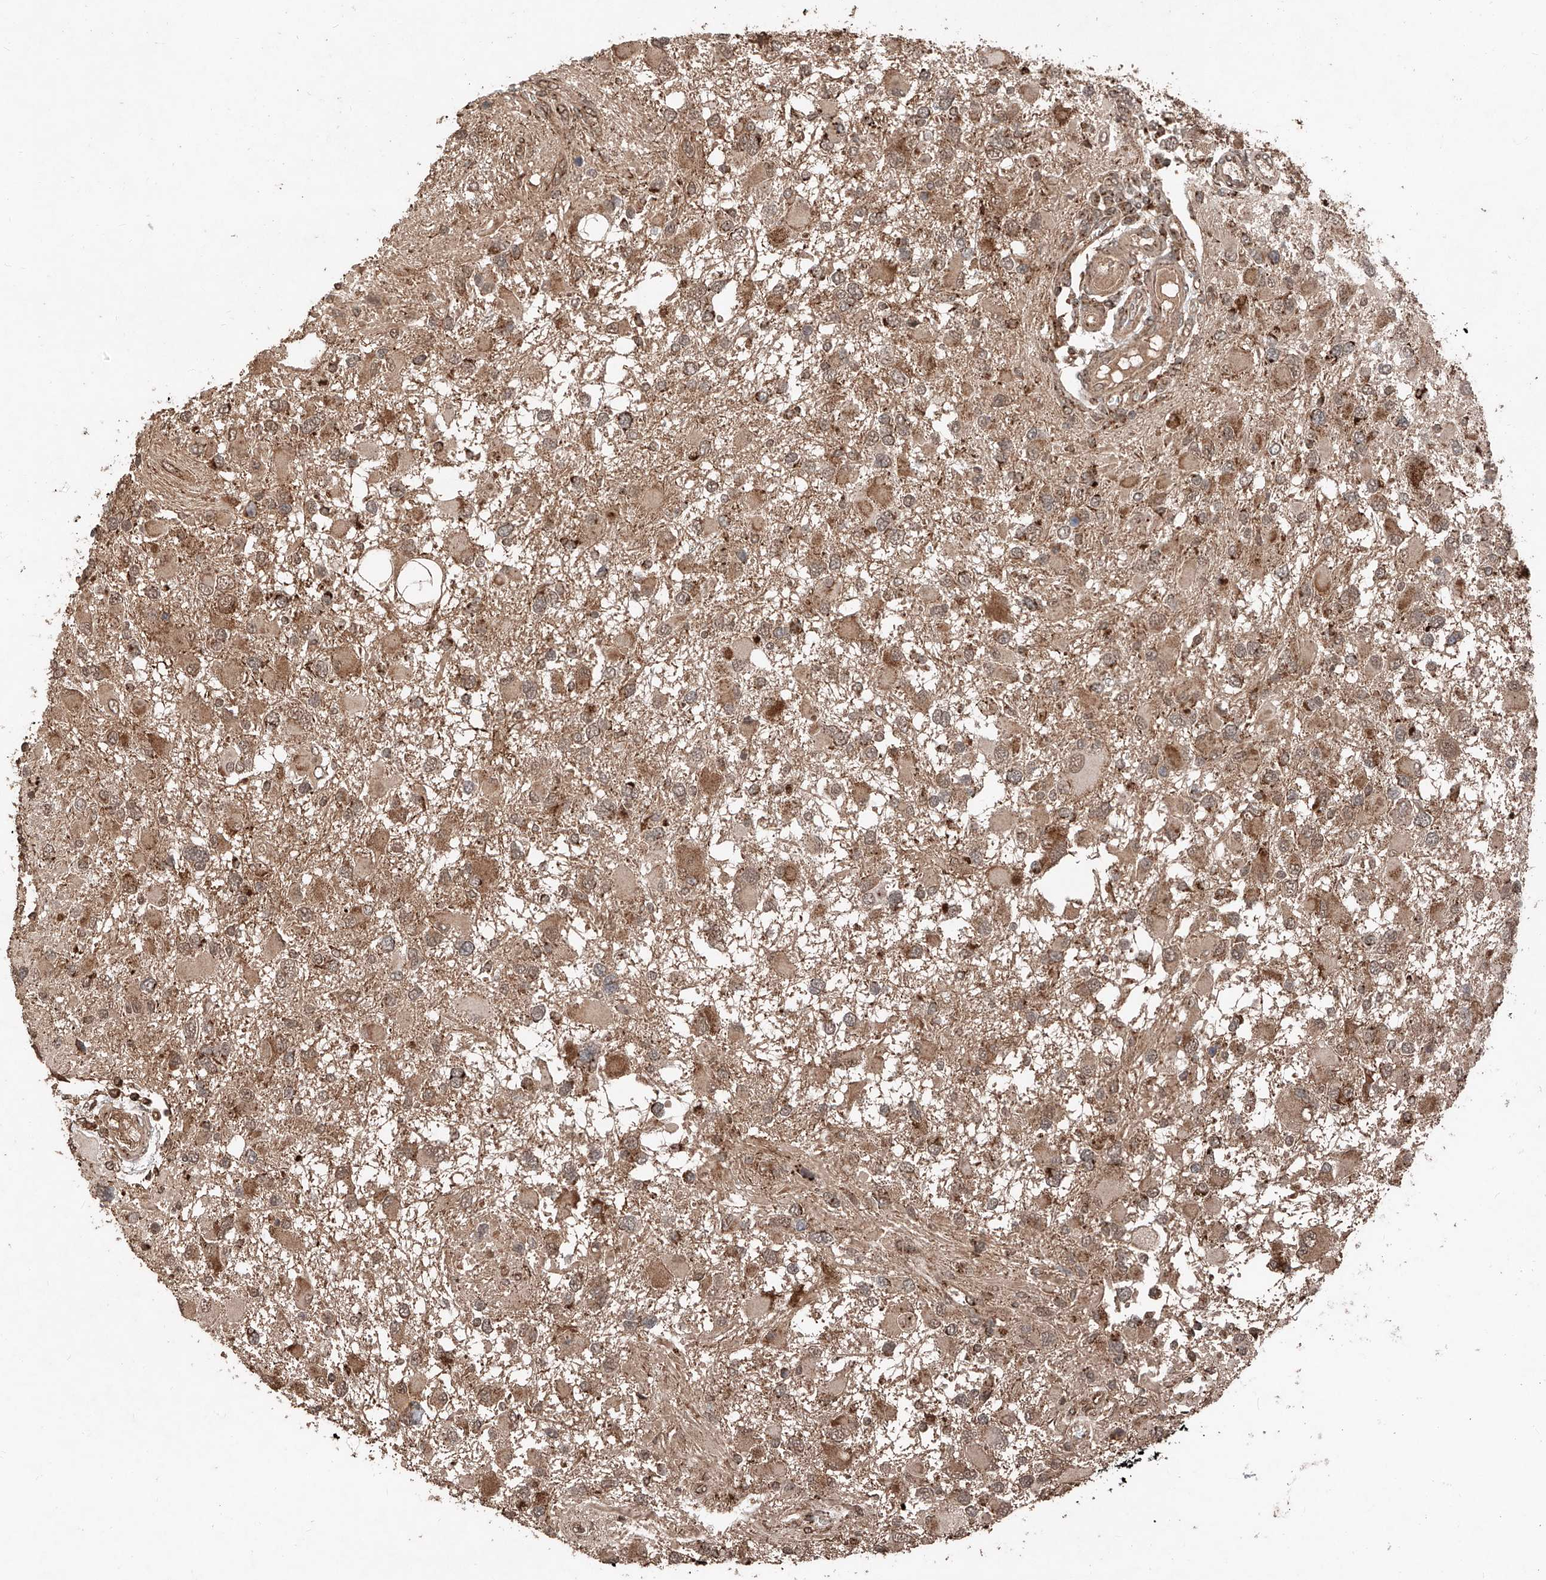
{"staining": {"intensity": "moderate", "quantity": ">75%", "location": "cytoplasmic/membranous"}, "tissue": "glioma", "cell_type": "Tumor cells", "image_type": "cancer", "snomed": [{"axis": "morphology", "description": "Glioma, malignant, High grade"}, {"axis": "topography", "description": "Brain"}], "caption": "The histopathology image displays immunohistochemical staining of glioma. There is moderate cytoplasmic/membranous positivity is present in about >75% of tumor cells.", "gene": "ZSCAN29", "patient": {"sex": "male", "age": 53}}